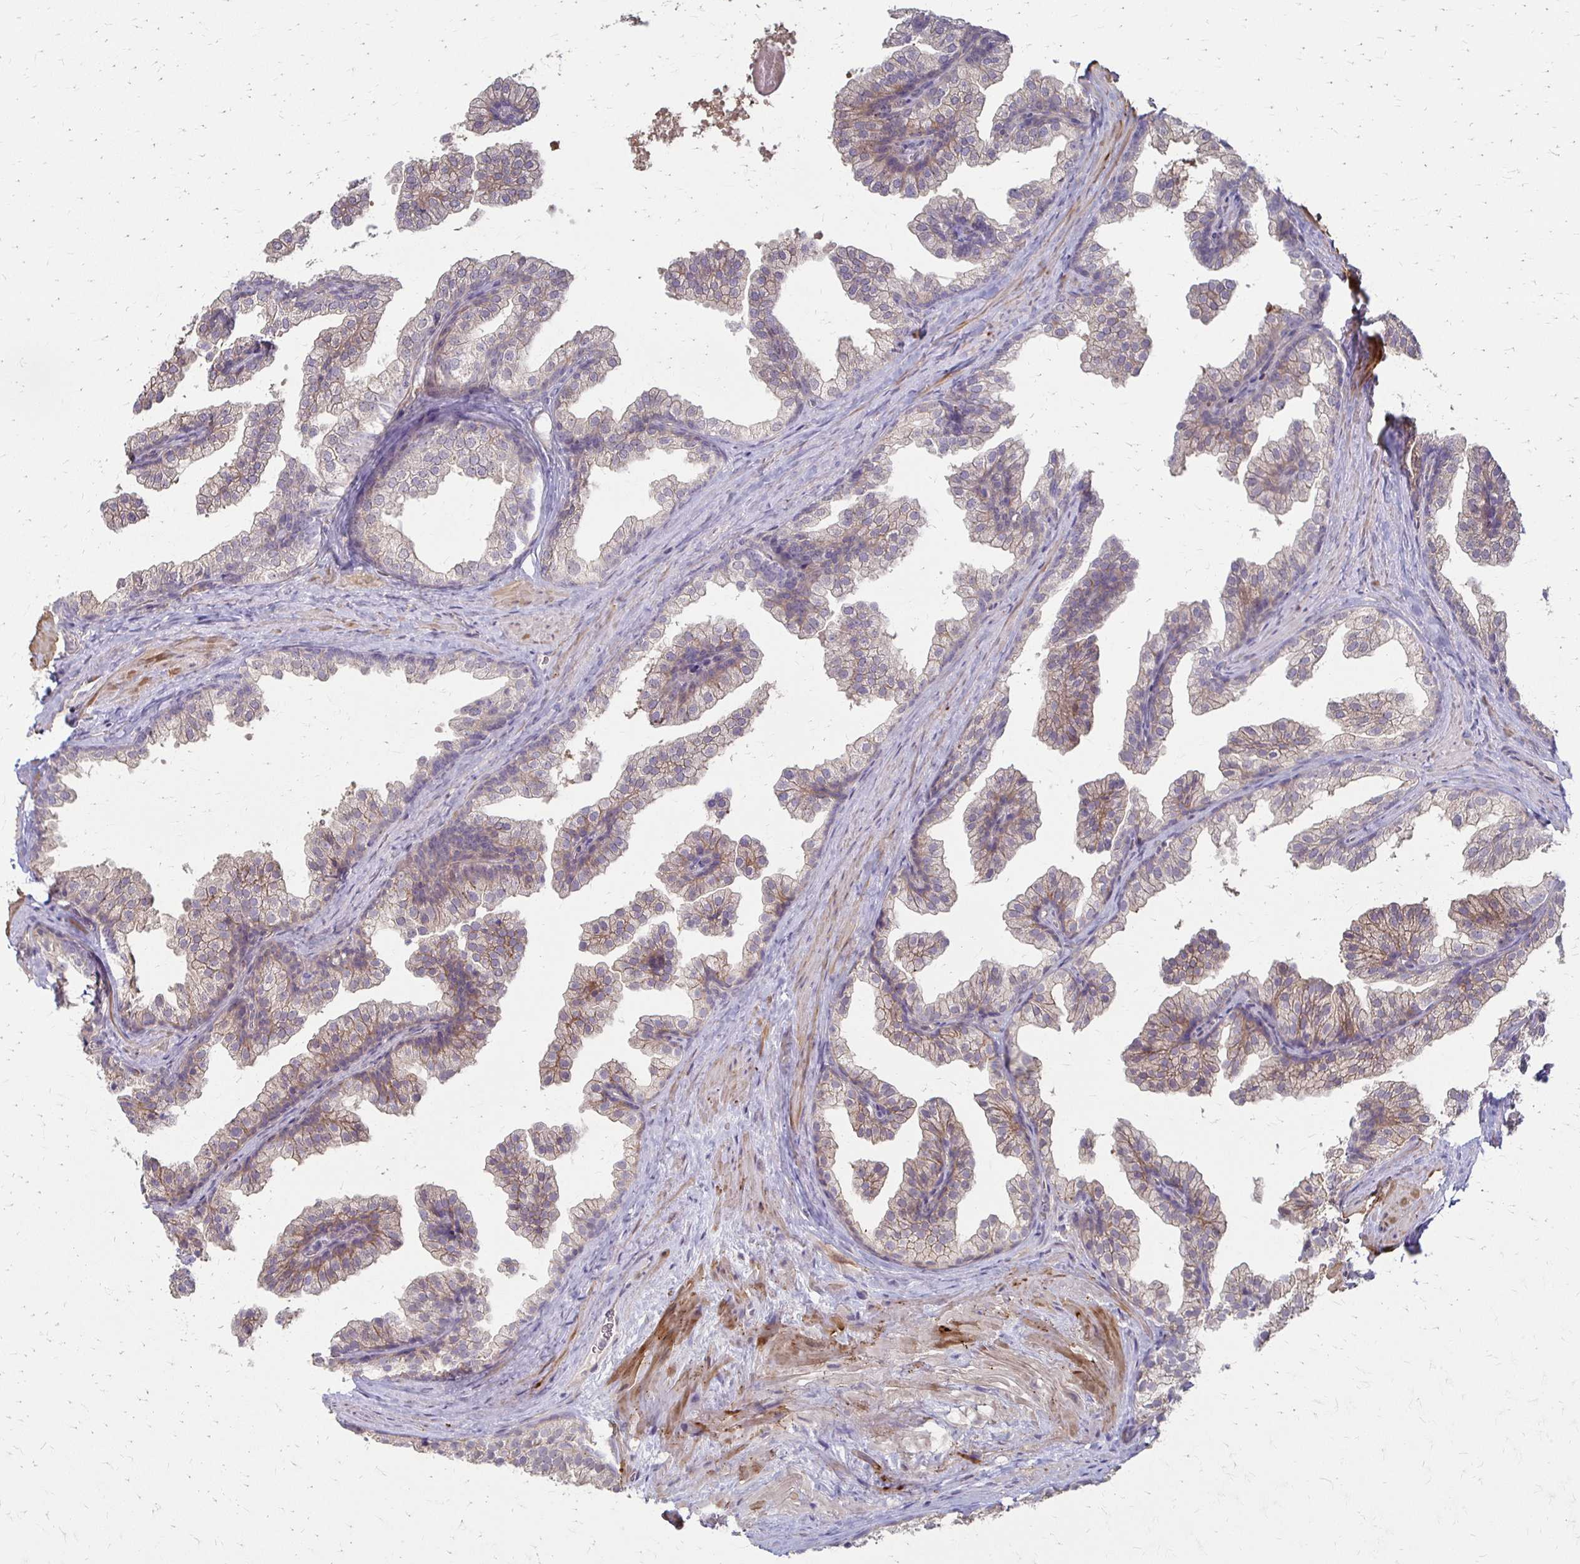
{"staining": {"intensity": "weak", "quantity": "25%-75%", "location": "cytoplasmic/membranous"}, "tissue": "prostate", "cell_type": "Glandular cells", "image_type": "normal", "snomed": [{"axis": "morphology", "description": "Normal tissue, NOS"}, {"axis": "topography", "description": "Prostate"}], "caption": "High-magnification brightfield microscopy of benign prostate stained with DAB (brown) and counterstained with hematoxylin (blue). glandular cells exhibit weak cytoplasmic/membranous staining is present in about25%-75% of cells.", "gene": "CFL2", "patient": {"sex": "male", "age": 37}}